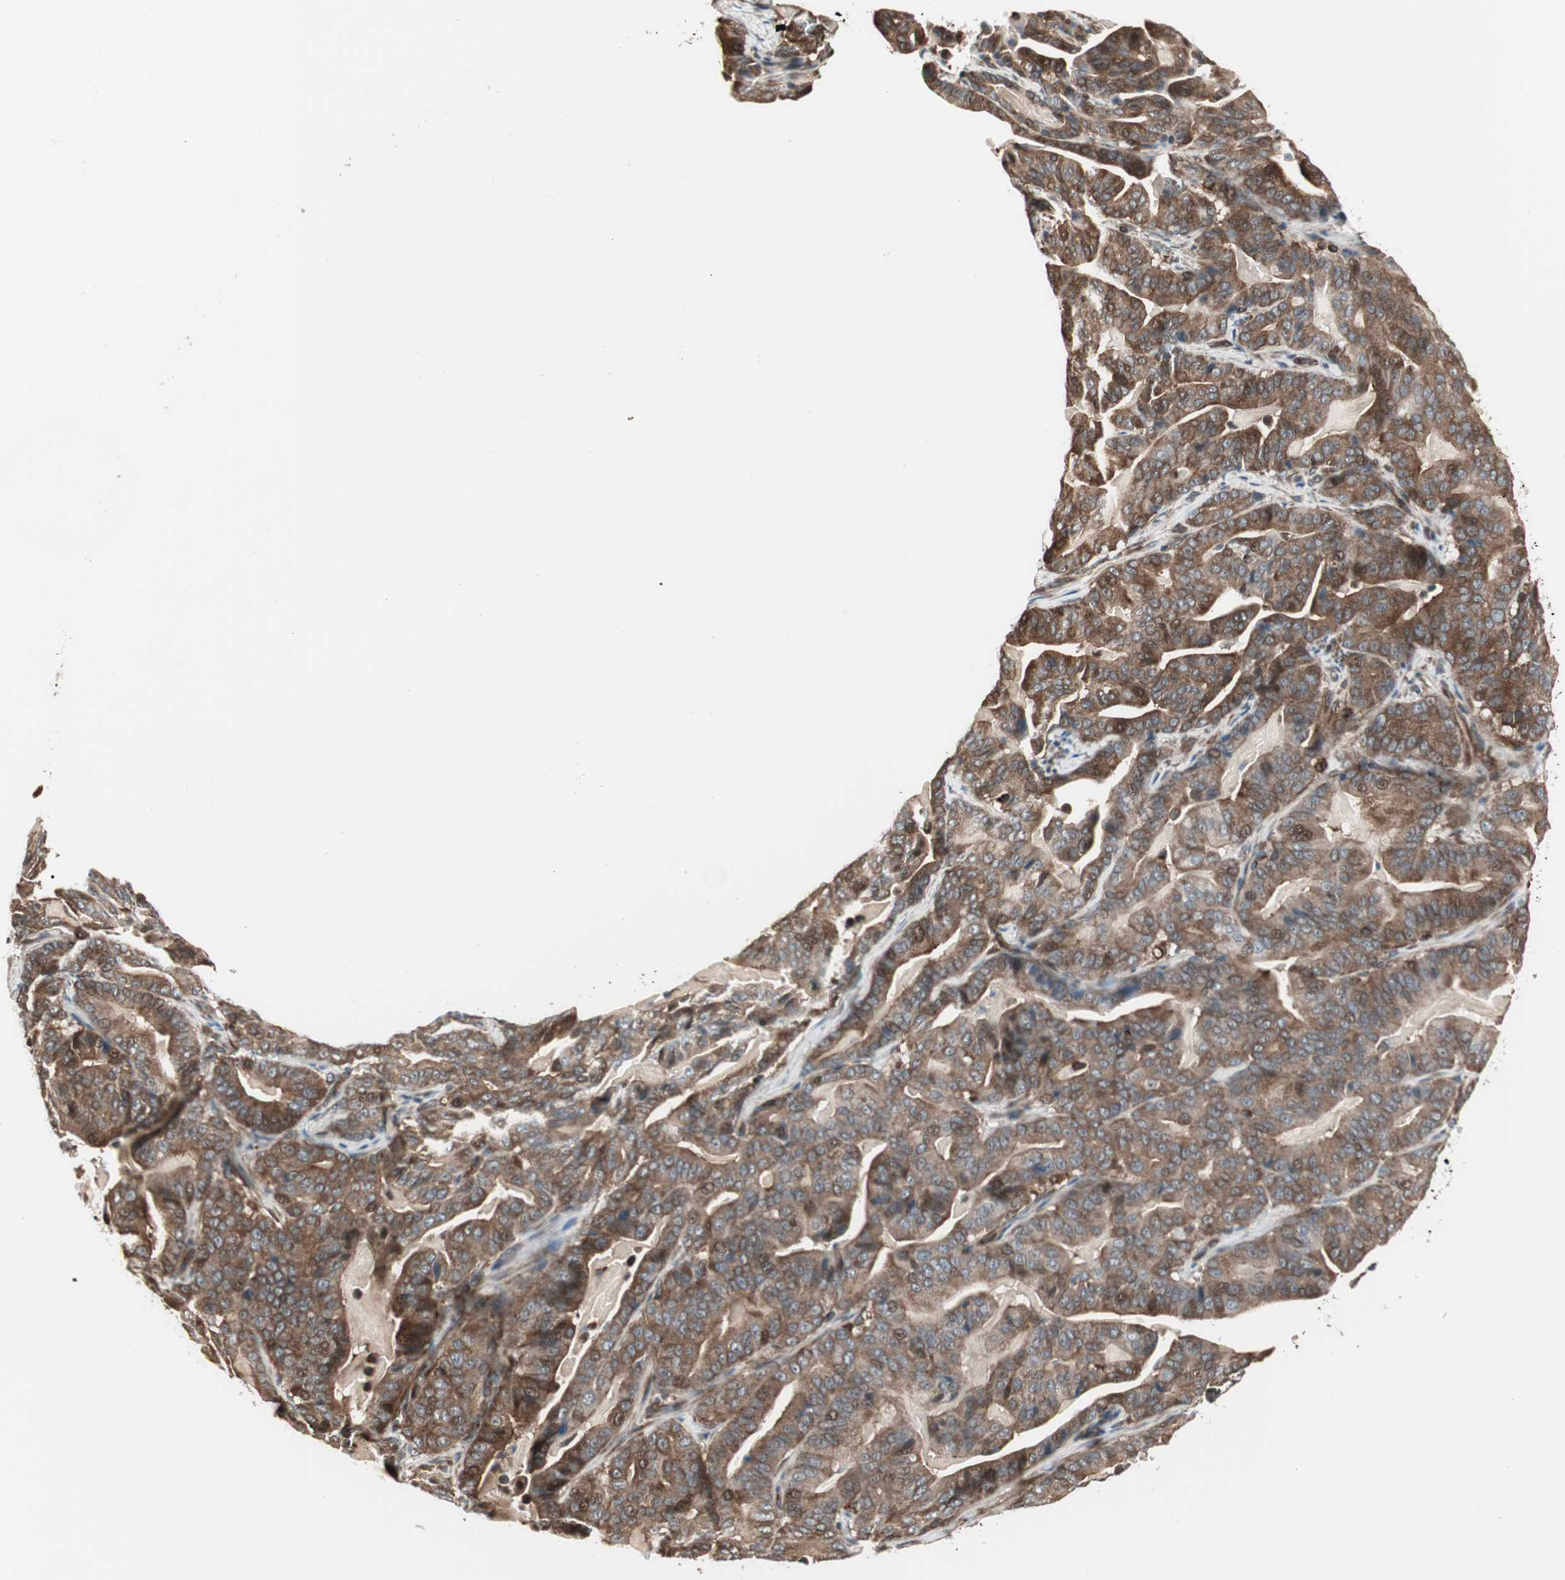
{"staining": {"intensity": "moderate", "quantity": ">75%", "location": "cytoplasmic/membranous"}, "tissue": "pancreatic cancer", "cell_type": "Tumor cells", "image_type": "cancer", "snomed": [{"axis": "morphology", "description": "Adenocarcinoma, NOS"}, {"axis": "topography", "description": "Pancreas"}], "caption": "Immunohistochemical staining of pancreatic cancer shows moderate cytoplasmic/membranous protein expression in about >75% of tumor cells.", "gene": "MAD2L2", "patient": {"sex": "male", "age": 63}}